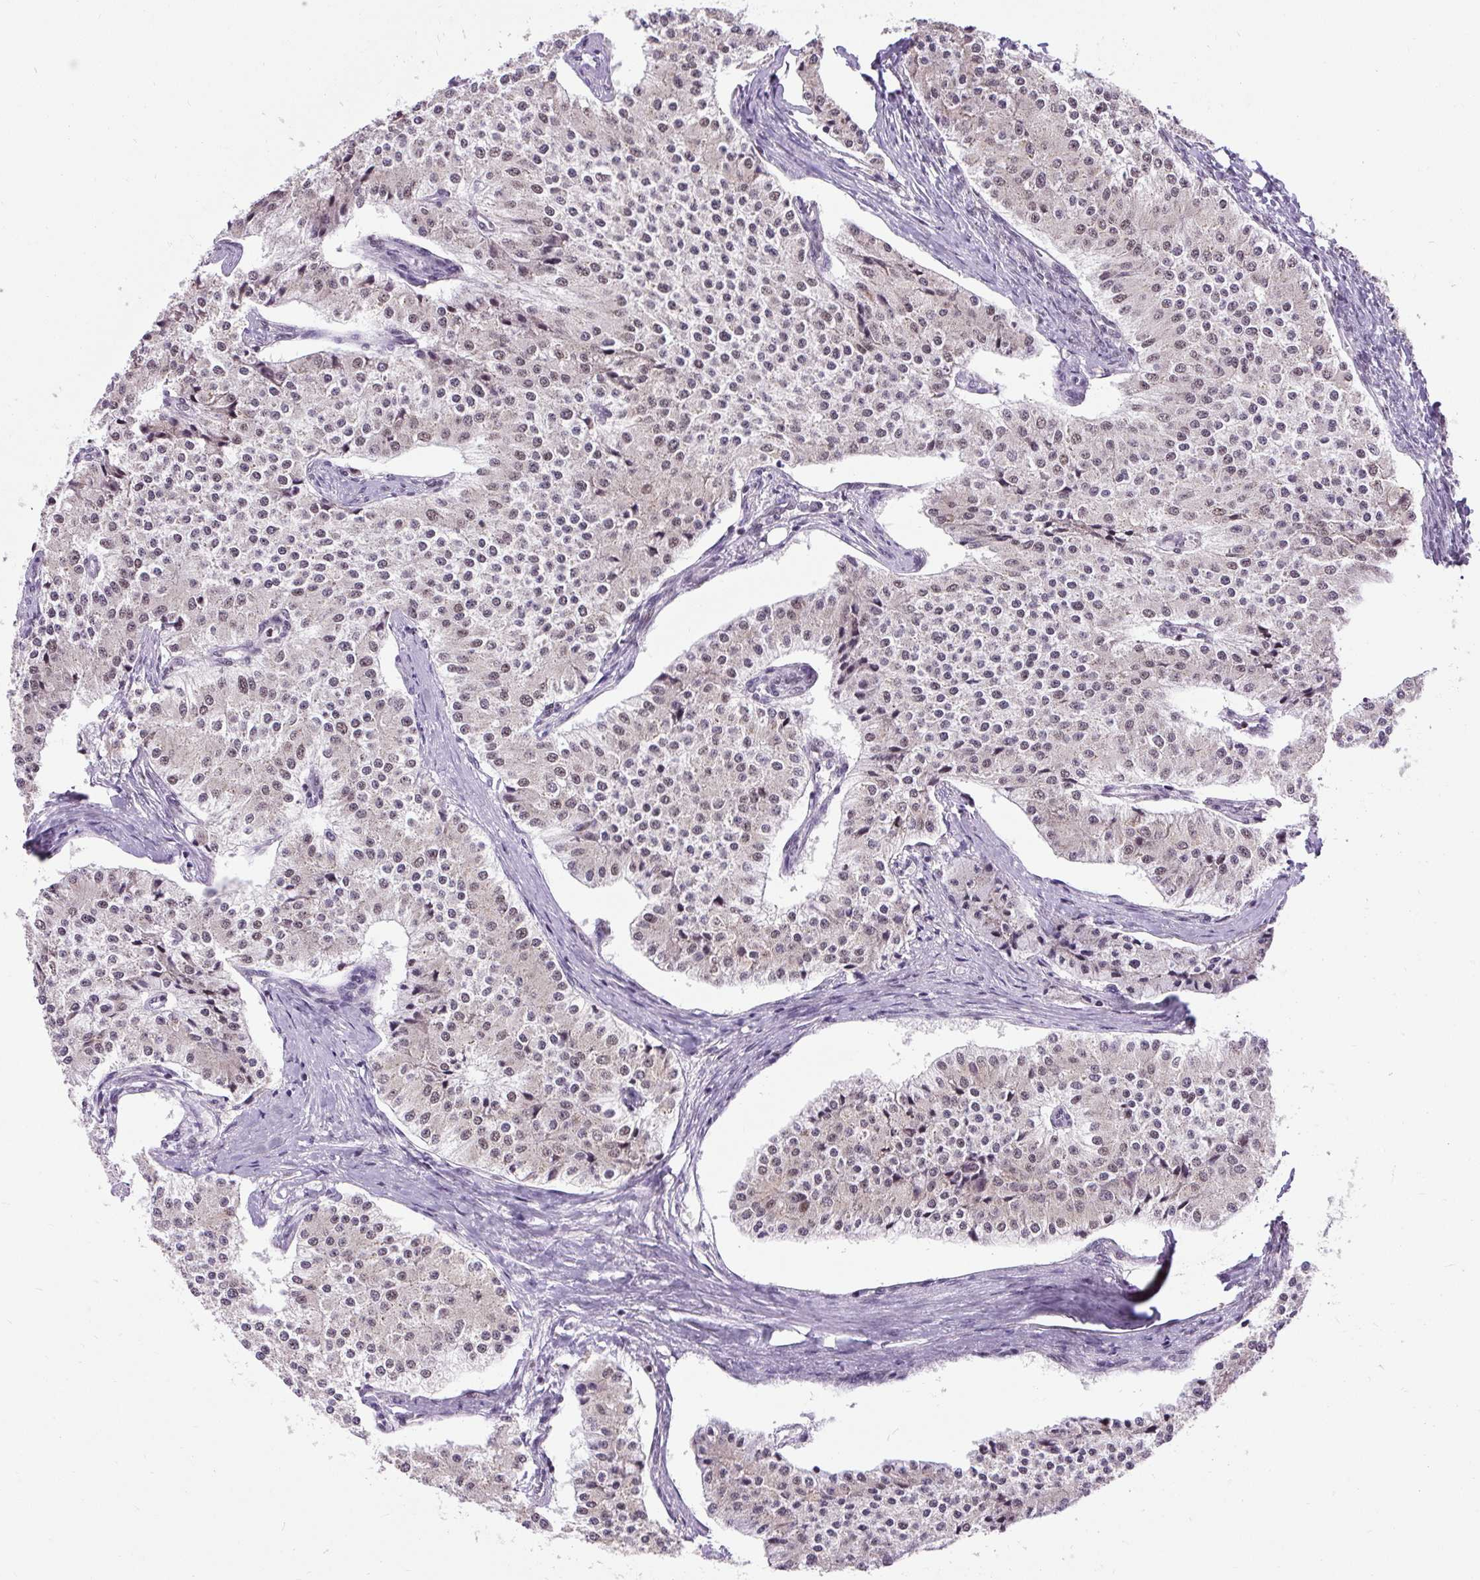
{"staining": {"intensity": "moderate", "quantity": ">75%", "location": "nuclear"}, "tissue": "carcinoid", "cell_type": "Tumor cells", "image_type": "cancer", "snomed": [{"axis": "morphology", "description": "Carcinoid, malignant, NOS"}, {"axis": "topography", "description": "Colon"}], "caption": "Carcinoid was stained to show a protein in brown. There is medium levels of moderate nuclear staining in approximately >75% of tumor cells.", "gene": "ZNF672", "patient": {"sex": "female", "age": 52}}